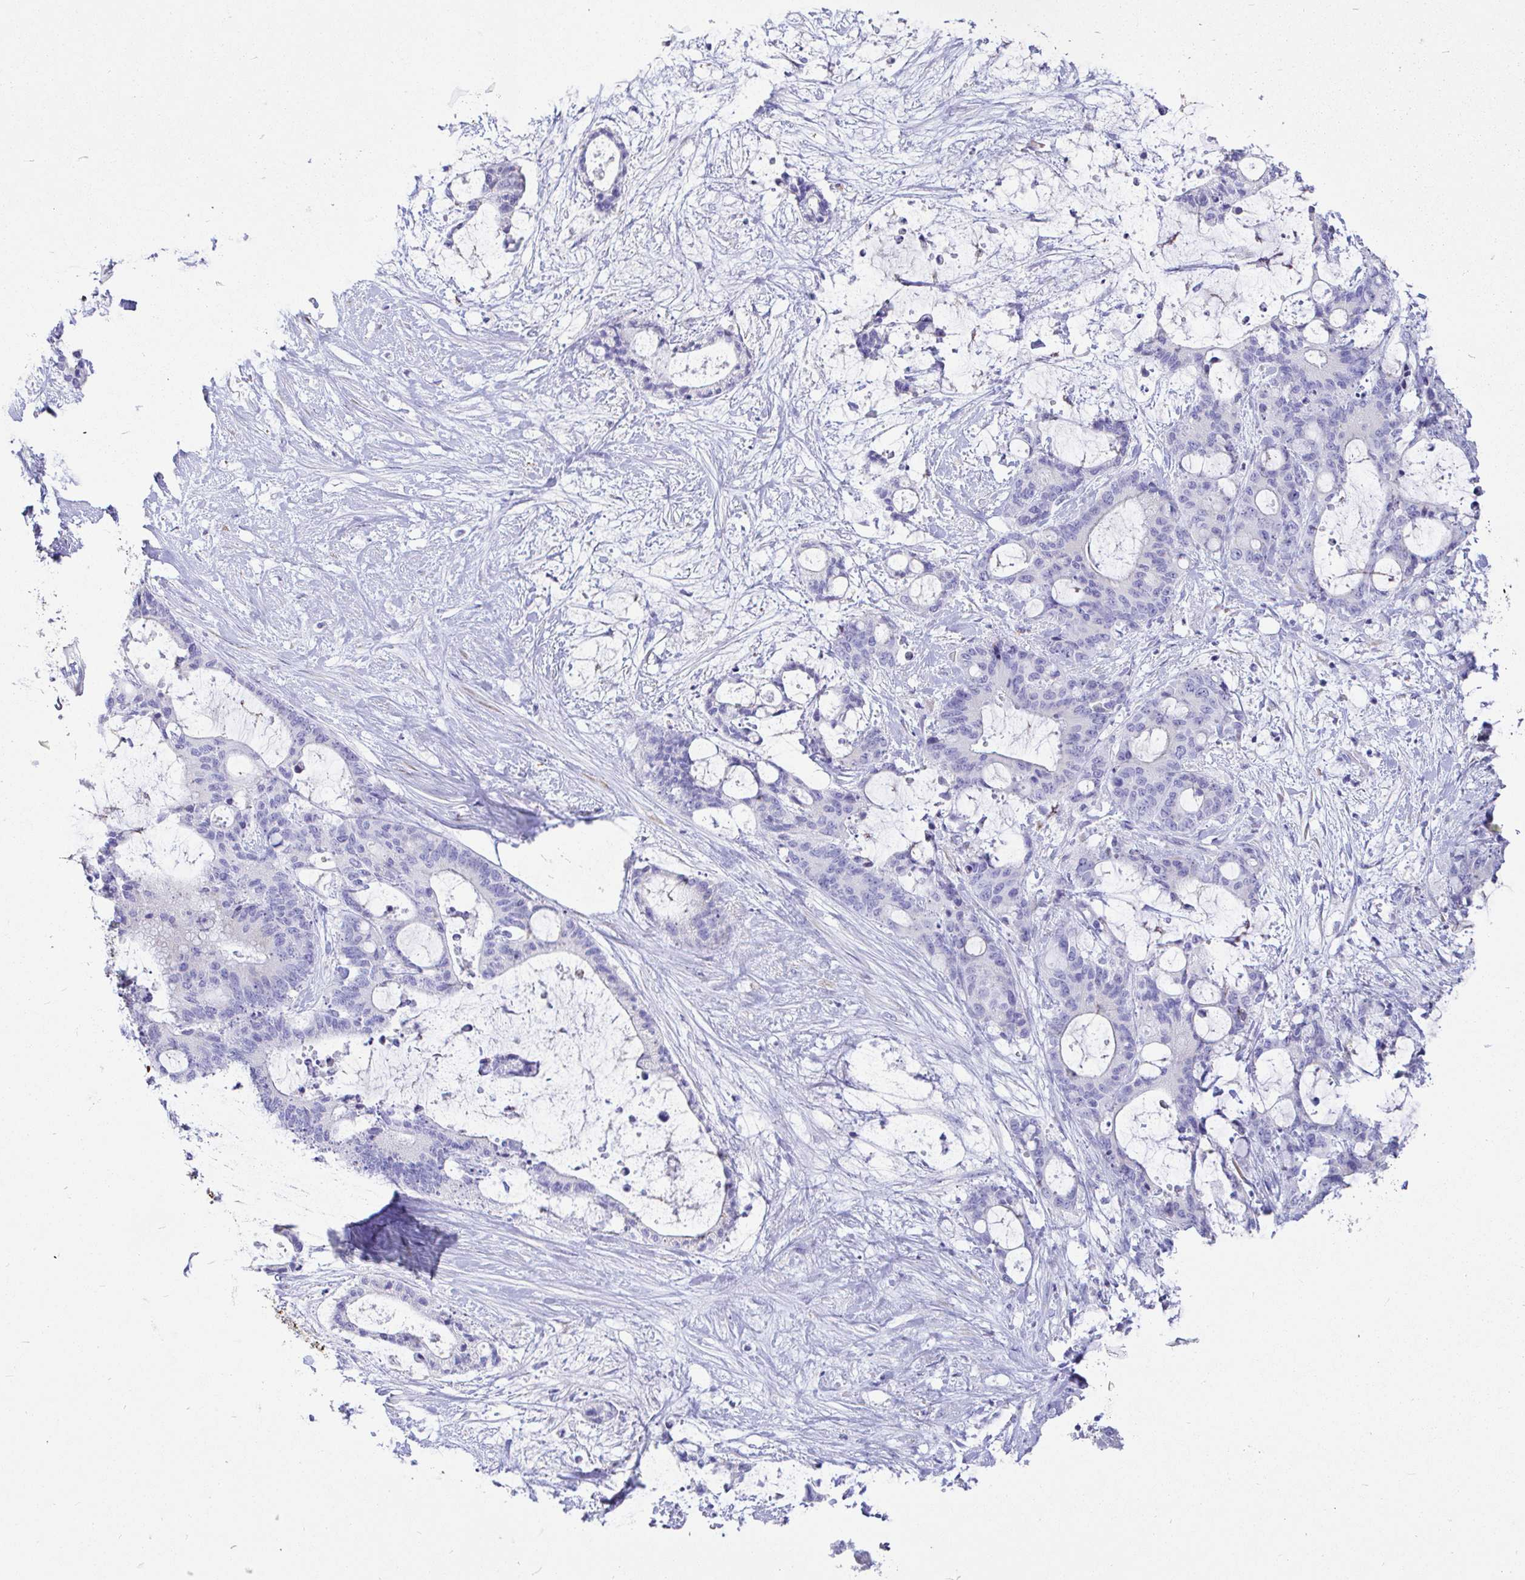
{"staining": {"intensity": "negative", "quantity": "none", "location": "none"}, "tissue": "liver cancer", "cell_type": "Tumor cells", "image_type": "cancer", "snomed": [{"axis": "morphology", "description": "Normal tissue, NOS"}, {"axis": "morphology", "description": "Cholangiocarcinoma"}, {"axis": "topography", "description": "Liver"}, {"axis": "topography", "description": "Peripheral nerve tissue"}], "caption": "Immunohistochemistry micrograph of neoplastic tissue: human liver cancer stained with DAB demonstrates no significant protein expression in tumor cells.", "gene": "CCDC62", "patient": {"sex": "female", "age": 73}}